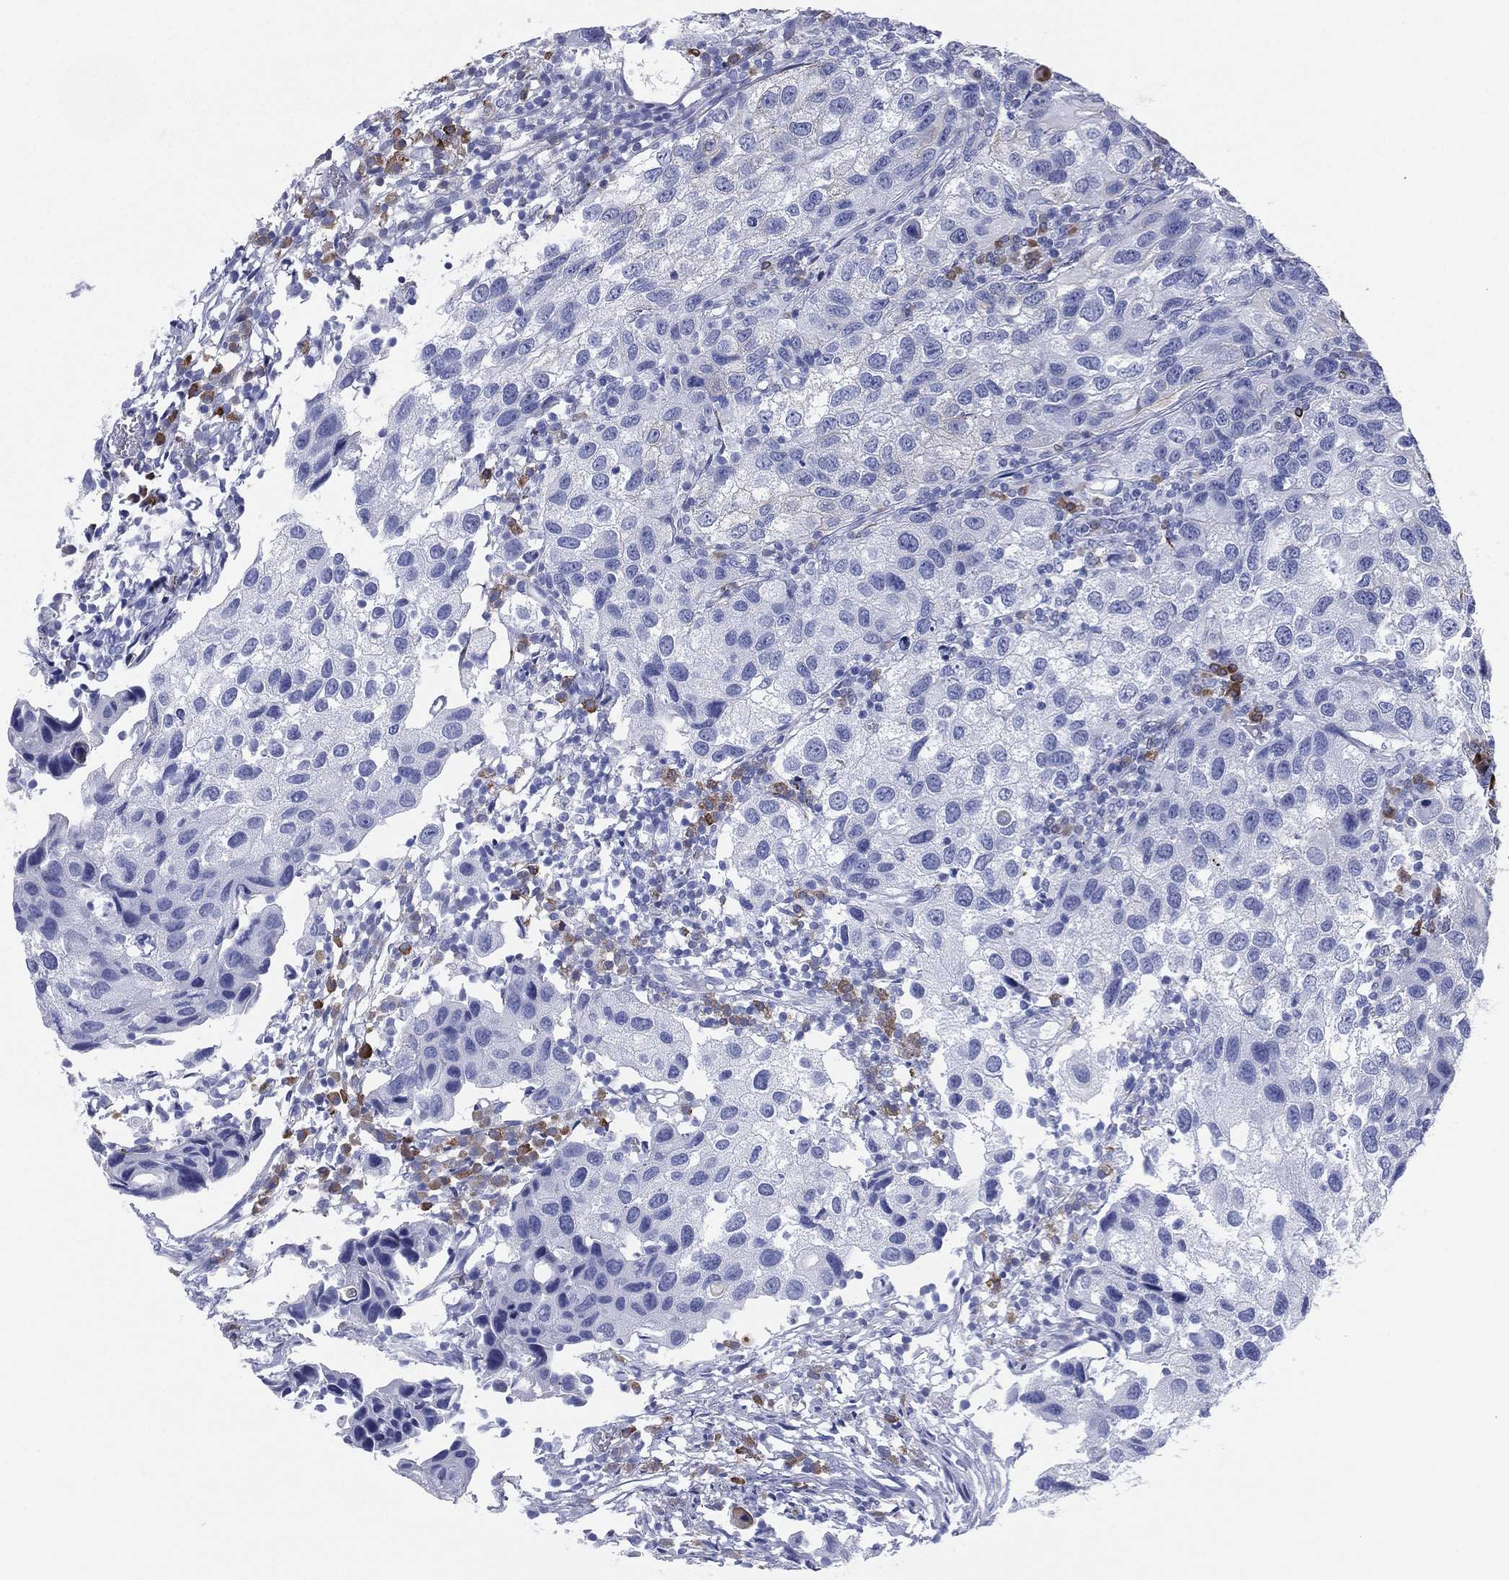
{"staining": {"intensity": "negative", "quantity": "none", "location": "none"}, "tissue": "urothelial cancer", "cell_type": "Tumor cells", "image_type": "cancer", "snomed": [{"axis": "morphology", "description": "Urothelial carcinoma, High grade"}, {"axis": "topography", "description": "Urinary bladder"}], "caption": "Tumor cells show no significant protein positivity in high-grade urothelial carcinoma. (IHC, brightfield microscopy, high magnification).", "gene": "CD79A", "patient": {"sex": "male", "age": 79}}